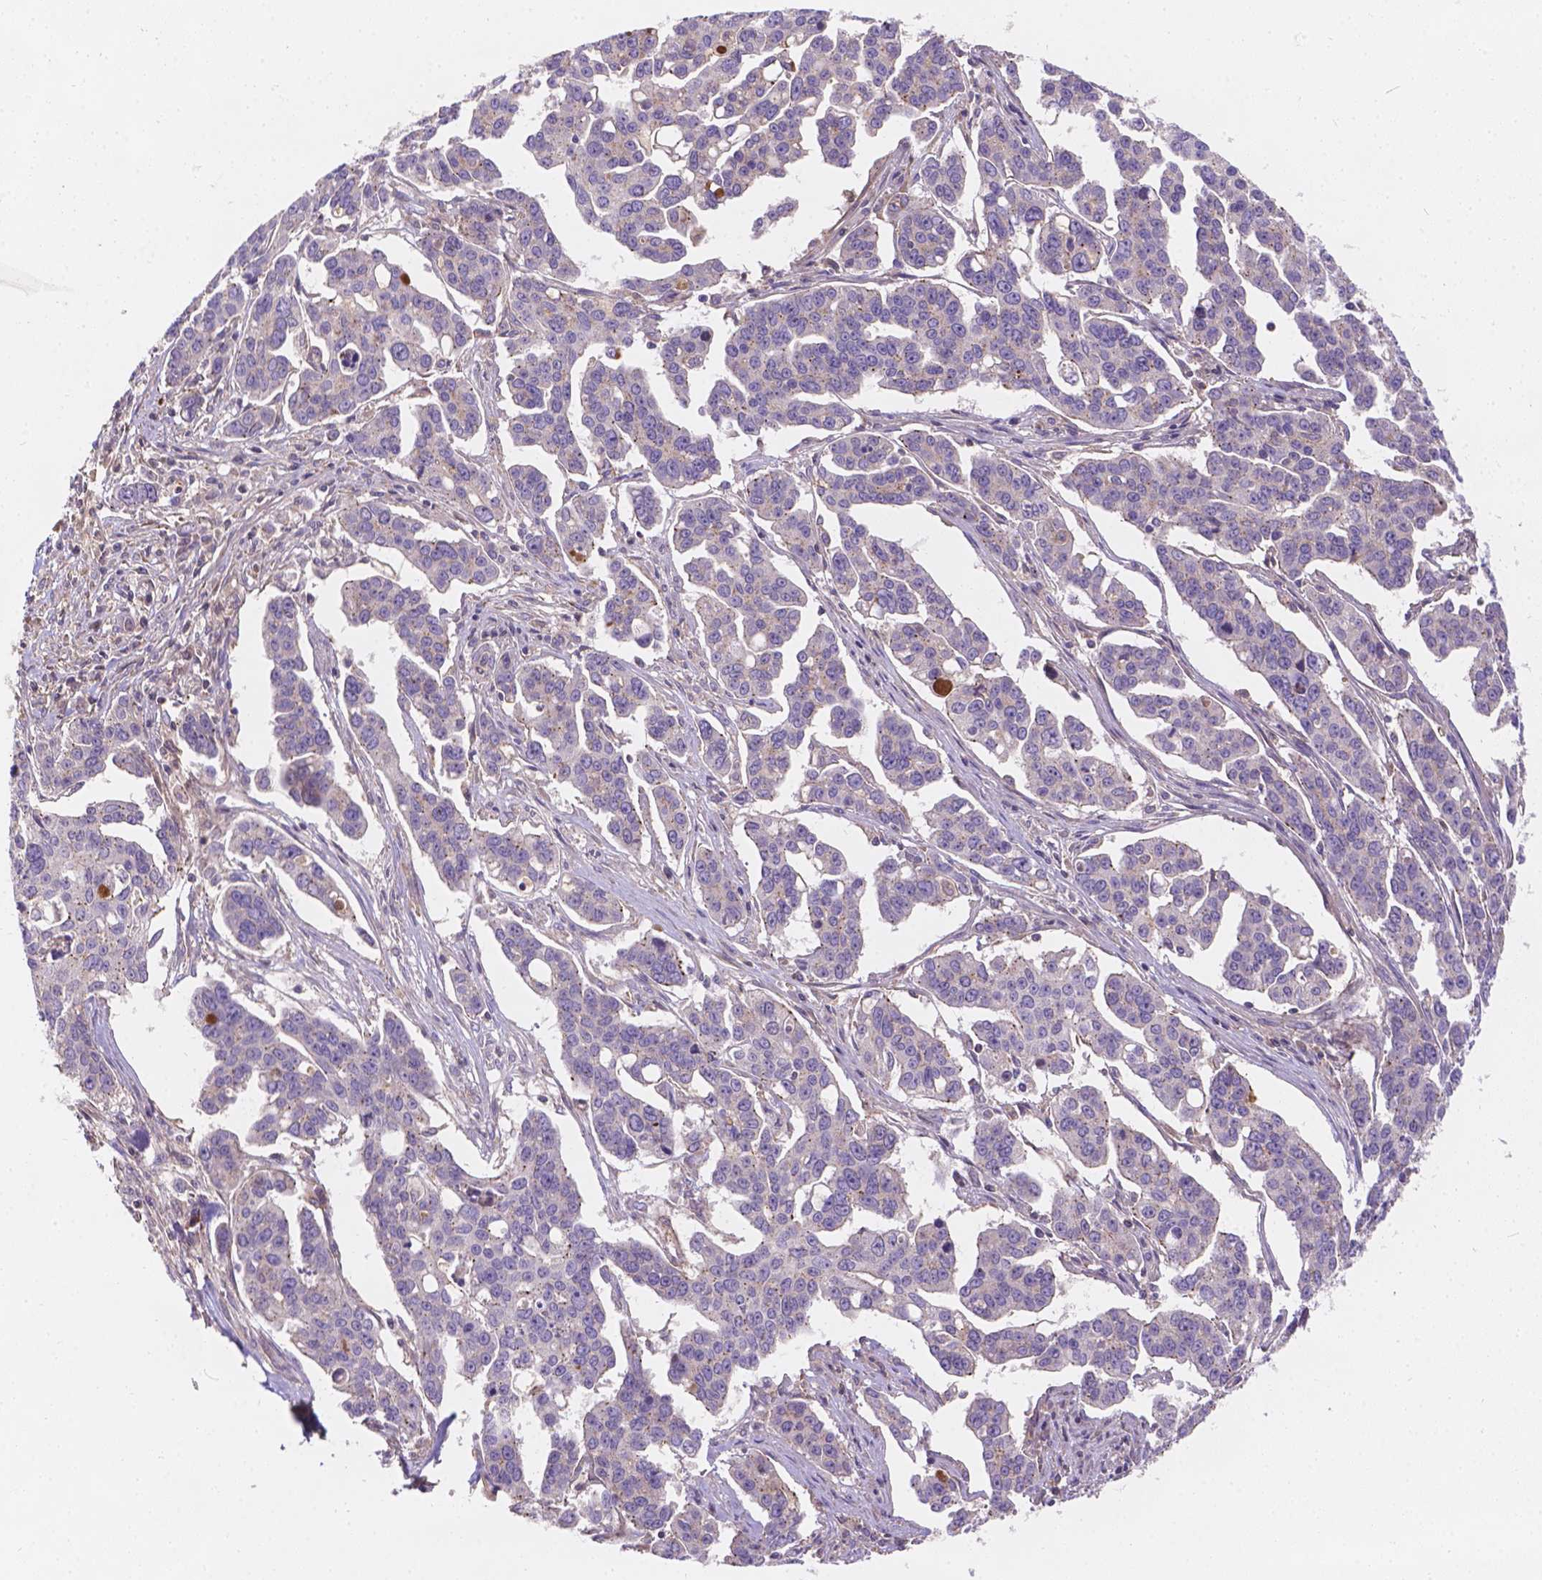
{"staining": {"intensity": "weak", "quantity": "25%-75%", "location": "cytoplasmic/membranous"}, "tissue": "ovarian cancer", "cell_type": "Tumor cells", "image_type": "cancer", "snomed": [{"axis": "morphology", "description": "Carcinoma, endometroid"}, {"axis": "topography", "description": "Ovary"}], "caption": "Endometroid carcinoma (ovarian) stained with IHC reveals weak cytoplasmic/membranous positivity in approximately 25%-75% of tumor cells. The protein is stained brown, and the nuclei are stained in blue (DAB IHC with brightfield microscopy, high magnification).", "gene": "CDK10", "patient": {"sex": "female", "age": 78}}